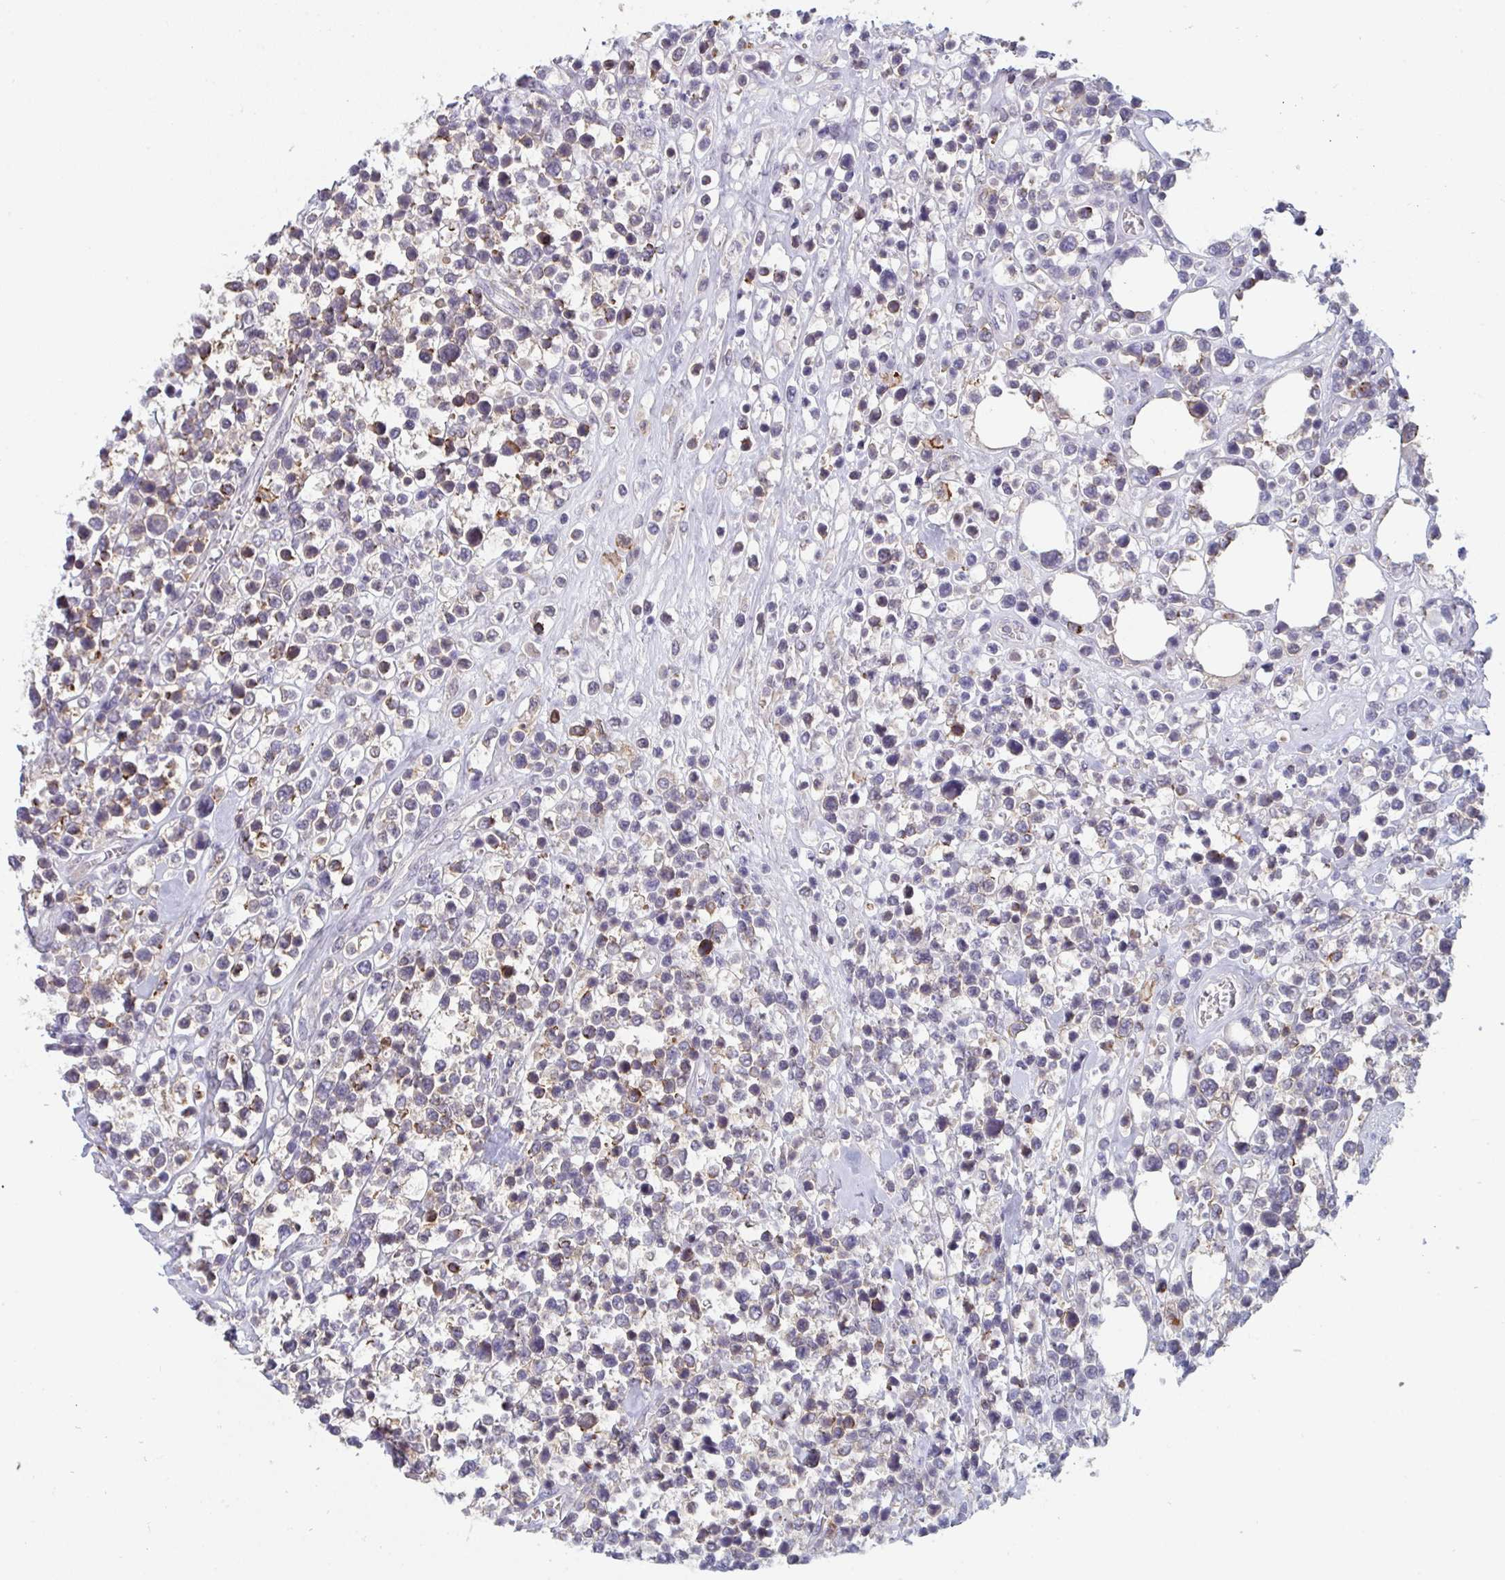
{"staining": {"intensity": "moderate", "quantity": "25%-75%", "location": "cytoplasmic/membranous"}, "tissue": "lymphoma", "cell_type": "Tumor cells", "image_type": "cancer", "snomed": [{"axis": "morphology", "description": "Malignant lymphoma, non-Hodgkin's type, Low grade"}, {"axis": "topography", "description": "Lymph node"}], "caption": "This is a micrograph of immunohistochemistry (IHC) staining of malignant lymphoma, non-Hodgkin's type (low-grade), which shows moderate staining in the cytoplasmic/membranous of tumor cells.", "gene": "DISP2", "patient": {"sex": "male", "age": 60}}